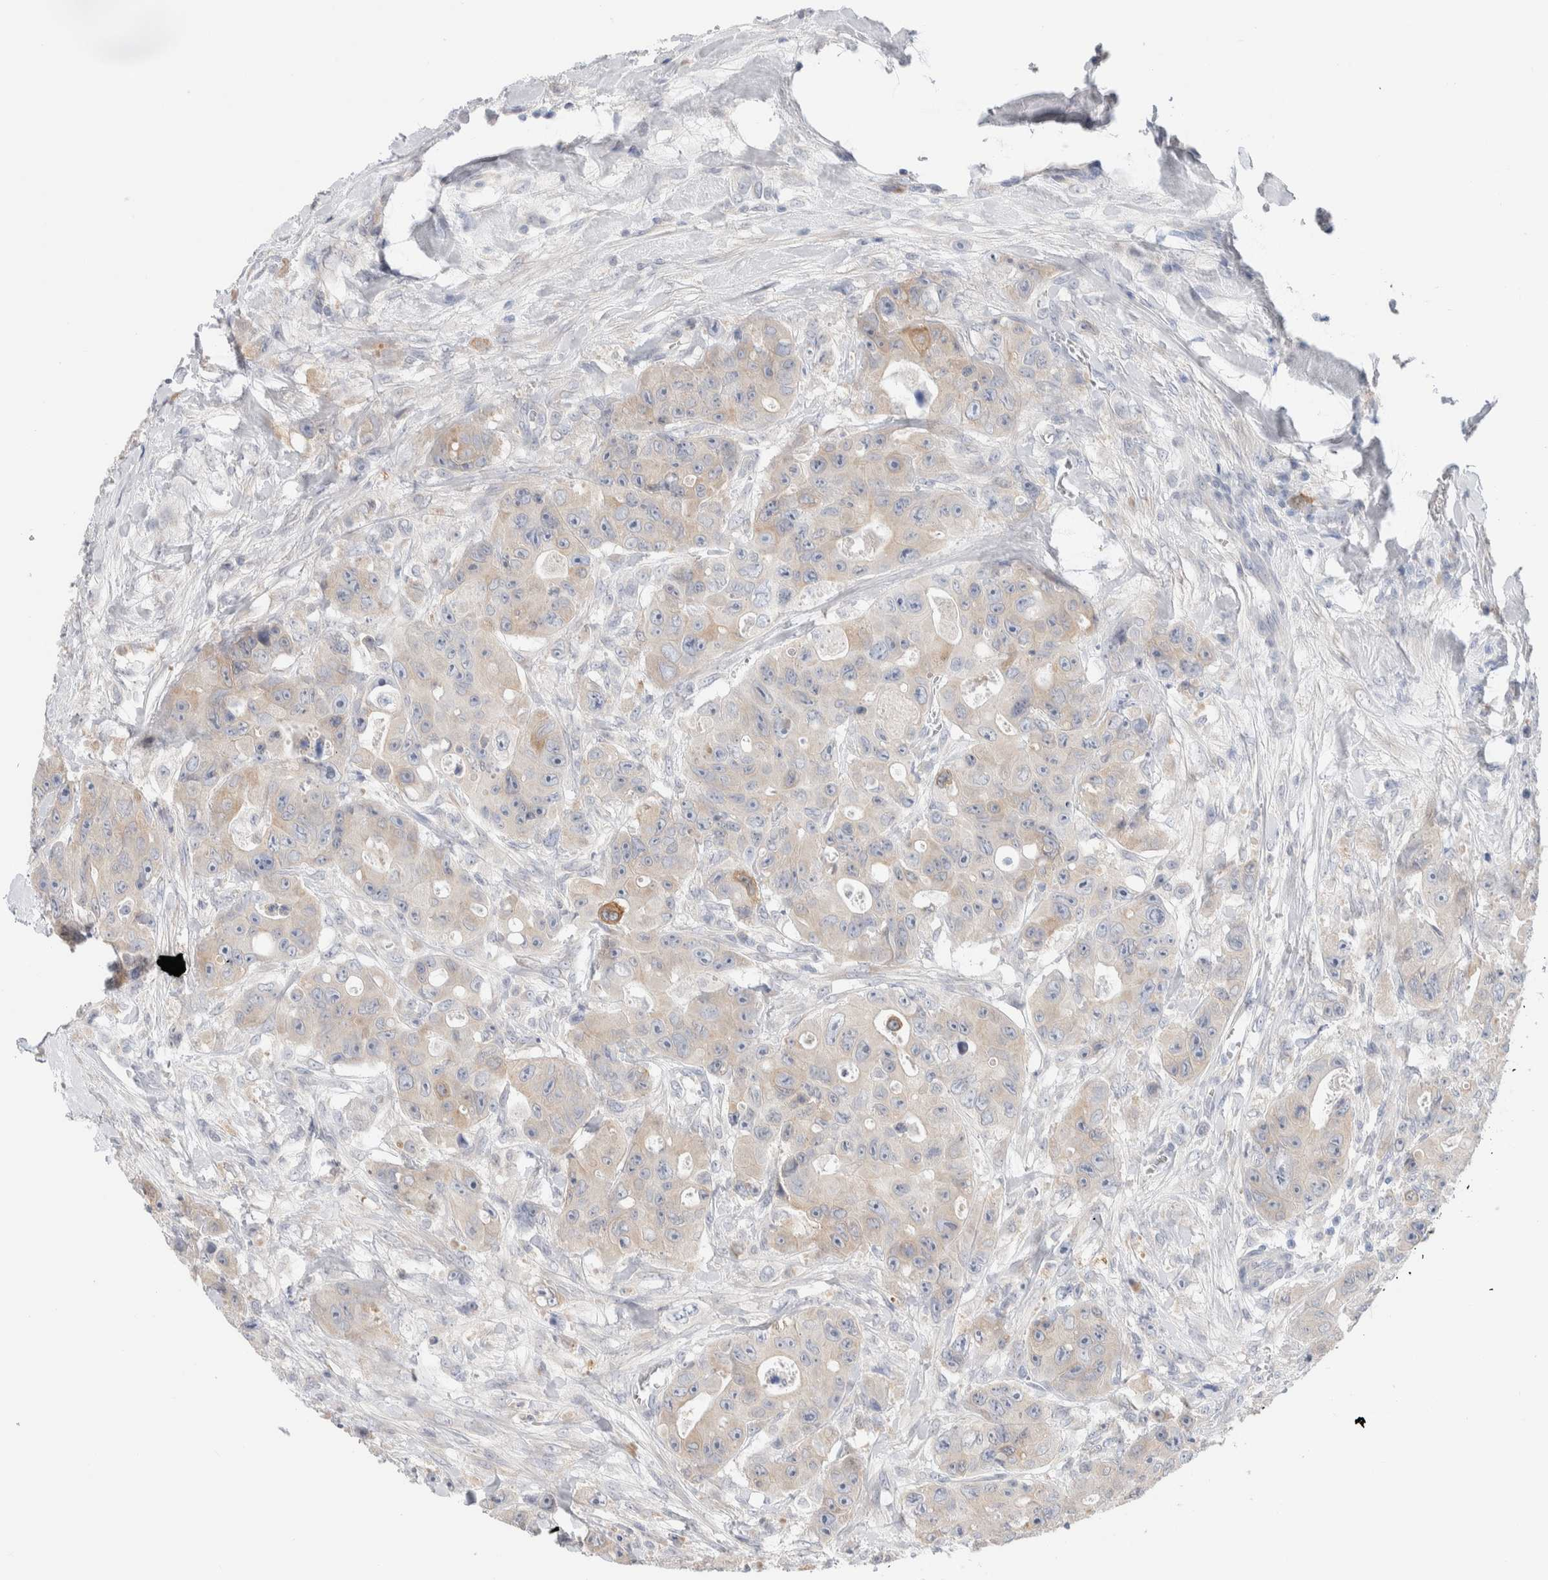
{"staining": {"intensity": "weak", "quantity": "25%-75%", "location": "cytoplasmic/membranous"}, "tissue": "colorectal cancer", "cell_type": "Tumor cells", "image_type": "cancer", "snomed": [{"axis": "morphology", "description": "Adenocarcinoma, NOS"}, {"axis": "topography", "description": "Colon"}], "caption": "Colorectal cancer (adenocarcinoma) stained with a protein marker shows weak staining in tumor cells.", "gene": "RUSF1", "patient": {"sex": "female", "age": 46}}